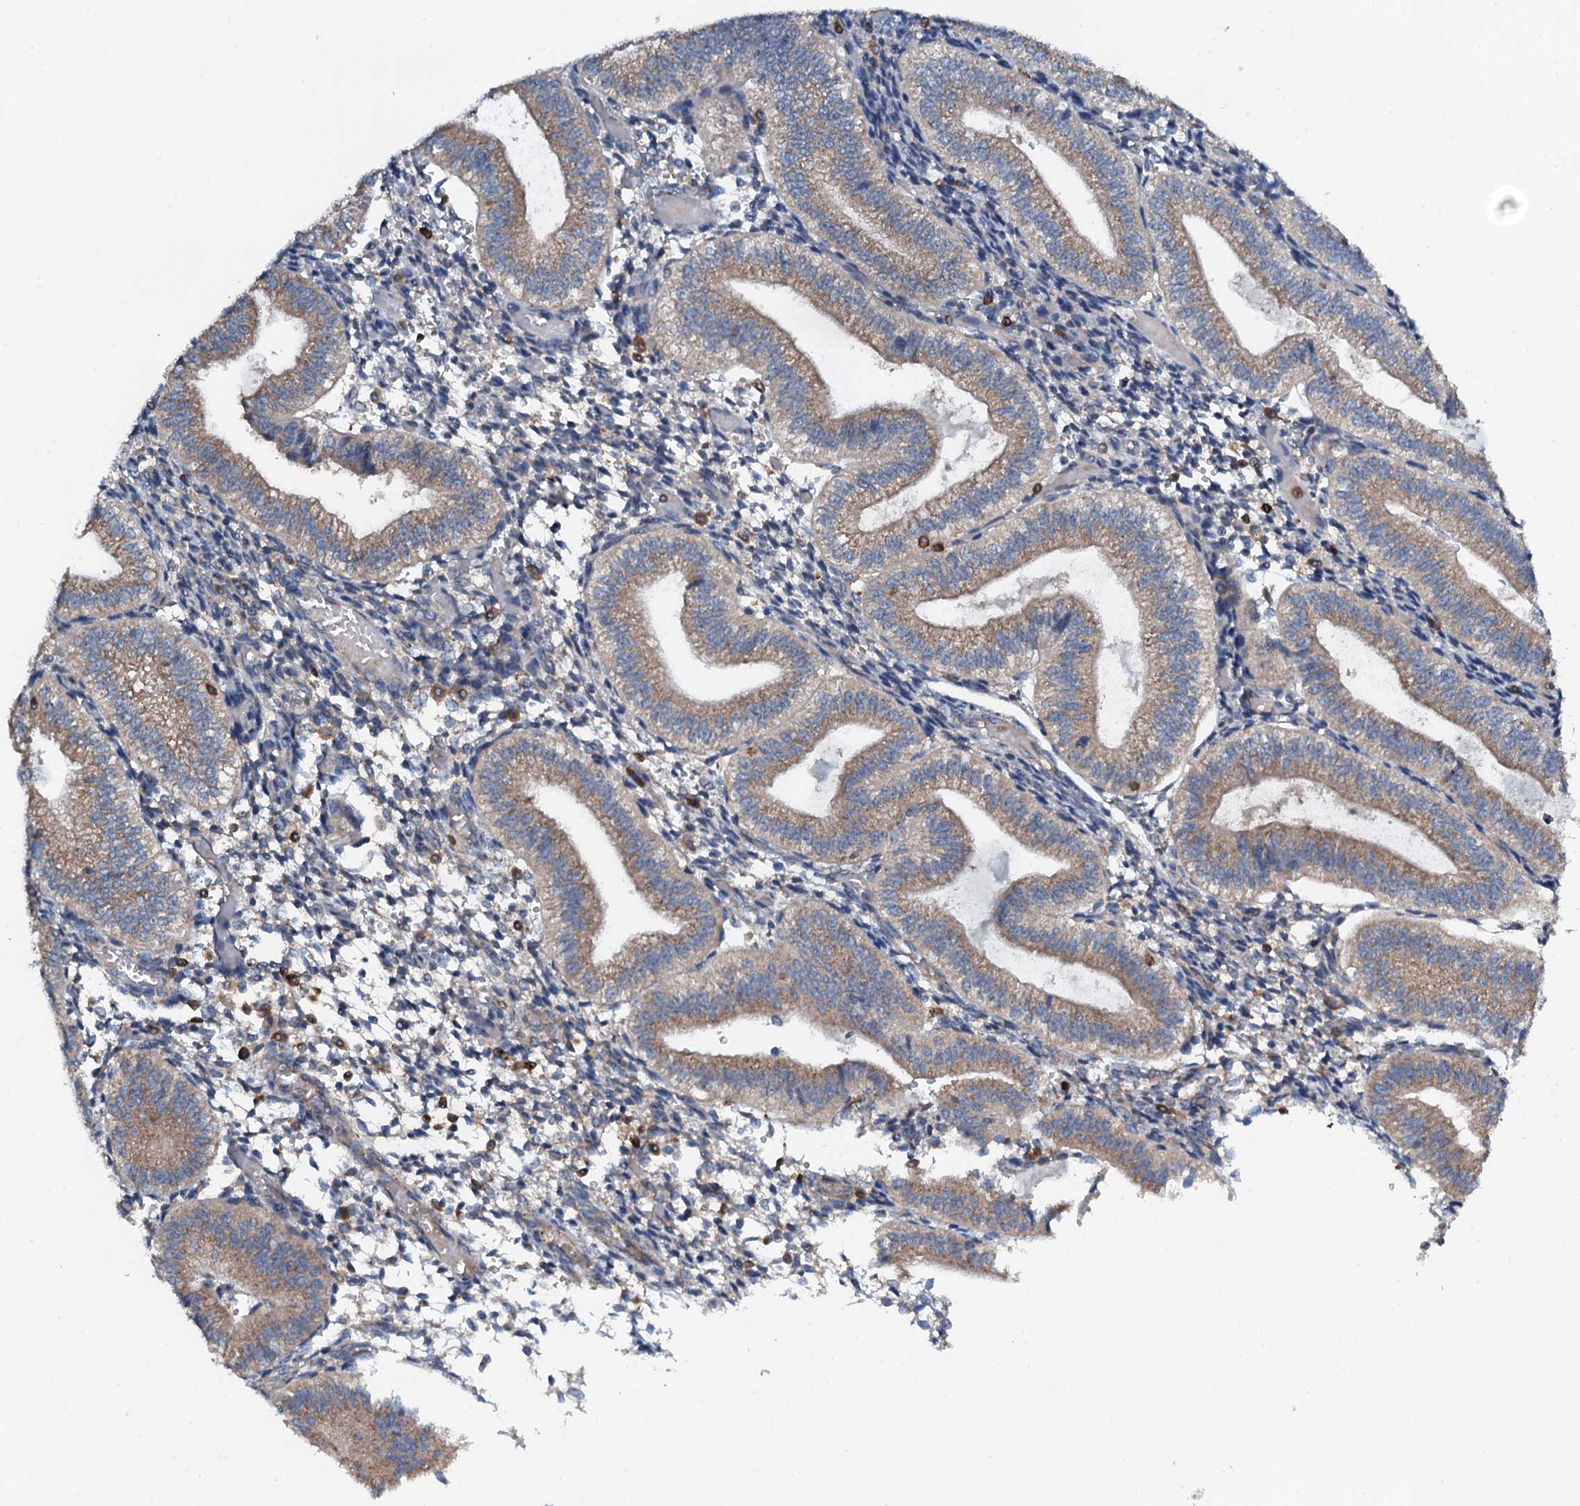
{"staining": {"intensity": "strong", "quantity": "<25%", "location": "cytoplasmic/membranous"}, "tissue": "endometrium", "cell_type": "Cells in endometrial stroma", "image_type": "normal", "snomed": [{"axis": "morphology", "description": "Normal tissue, NOS"}, {"axis": "topography", "description": "Endometrium"}], "caption": "Unremarkable endometrium shows strong cytoplasmic/membranous positivity in approximately <25% of cells in endometrial stroma The protein of interest is shown in brown color, while the nuclei are stained blue..", "gene": "GRK2", "patient": {"sex": "female", "age": 34}}